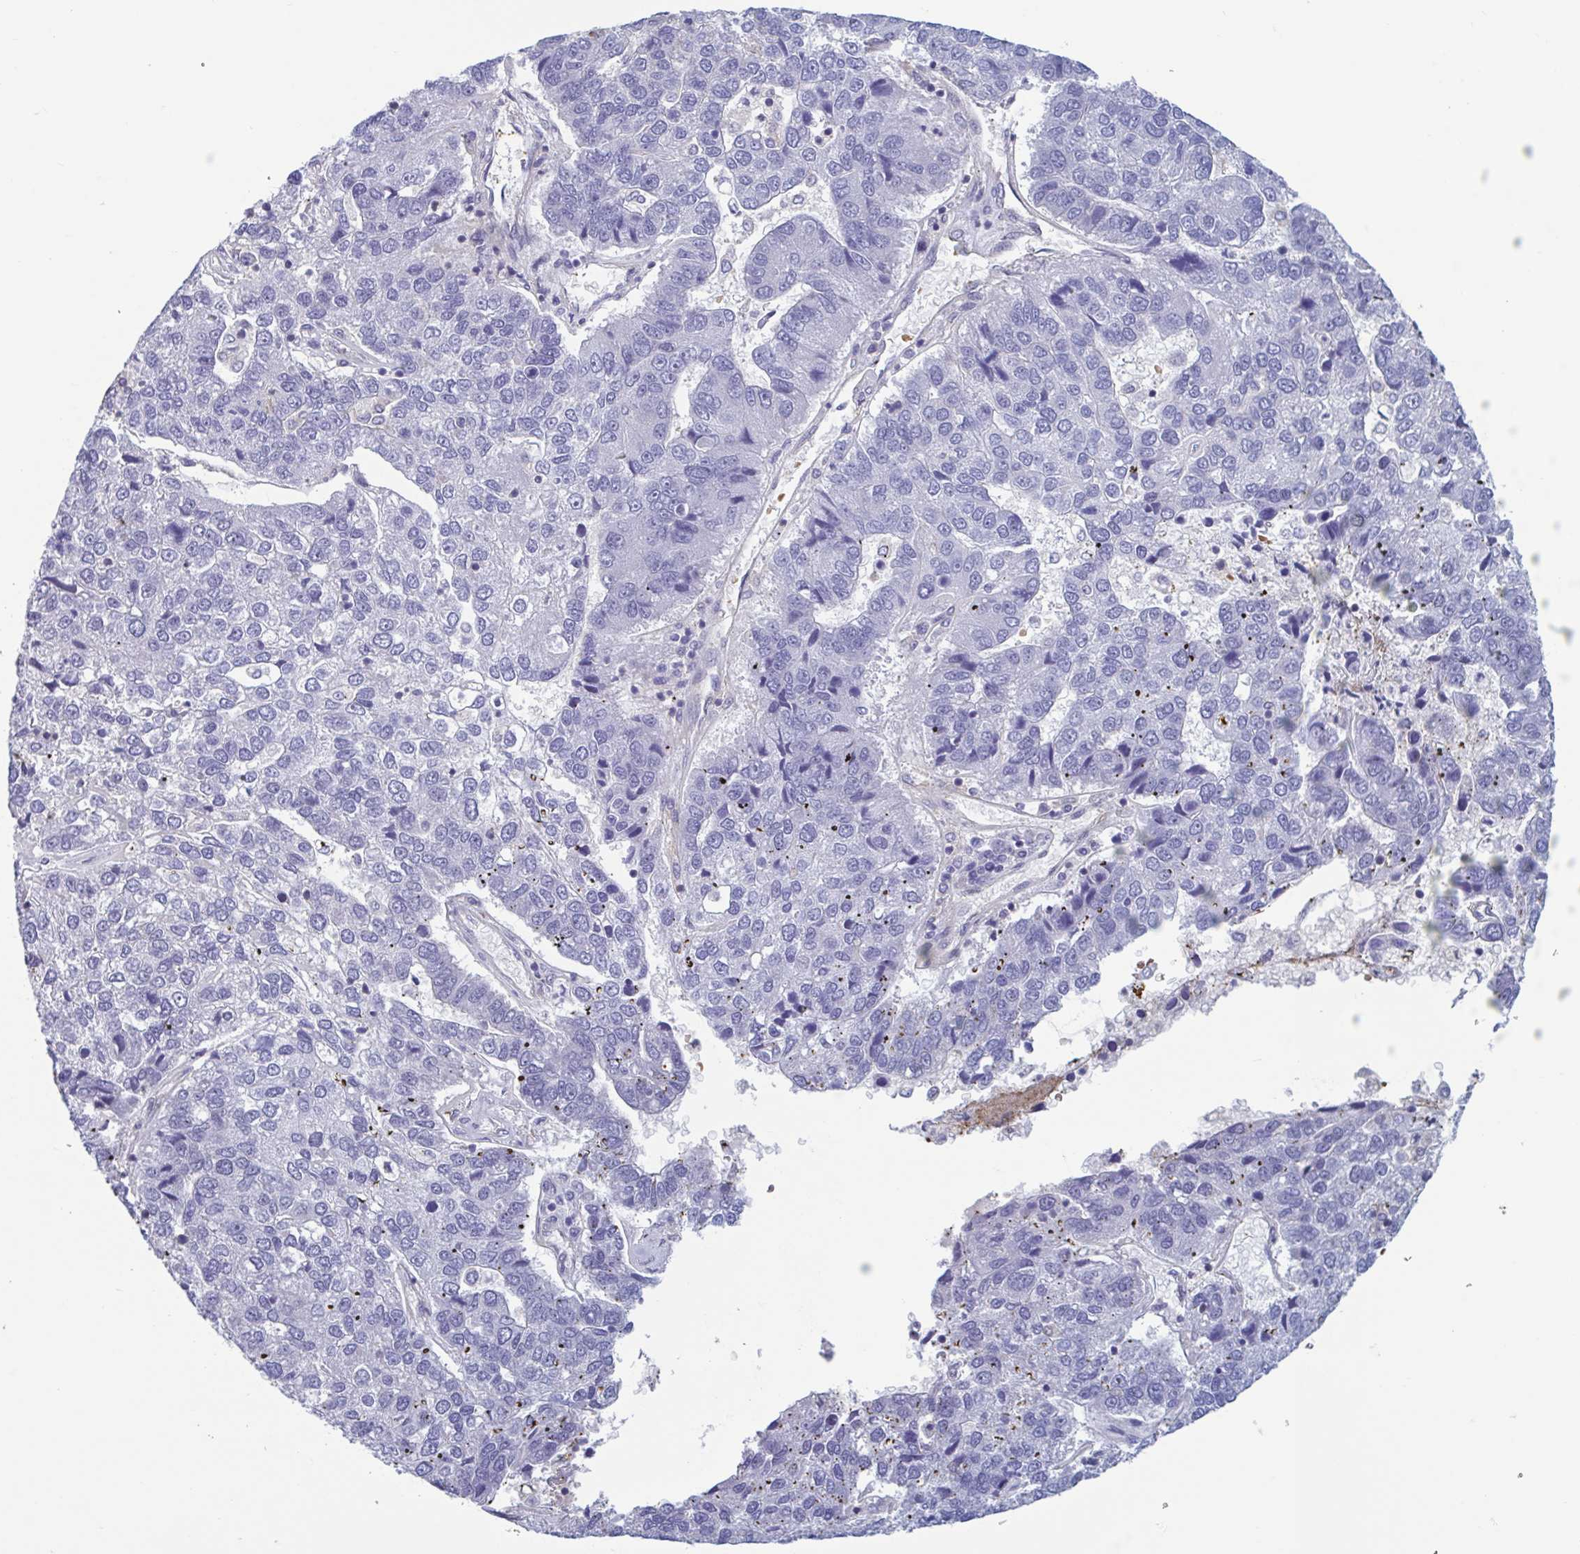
{"staining": {"intensity": "negative", "quantity": "none", "location": "none"}, "tissue": "pancreatic cancer", "cell_type": "Tumor cells", "image_type": "cancer", "snomed": [{"axis": "morphology", "description": "Adenocarcinoma, NOS"}, {"axis": "topography", "description": "Pancreas"}], "caption": "A micrograph of adenocarcinoma (pancreatic) stained for a protein exhibits no brown staining in tumor cells.", "gene": "LRRC38", "patient": {"sex": "female", "age": 61}}